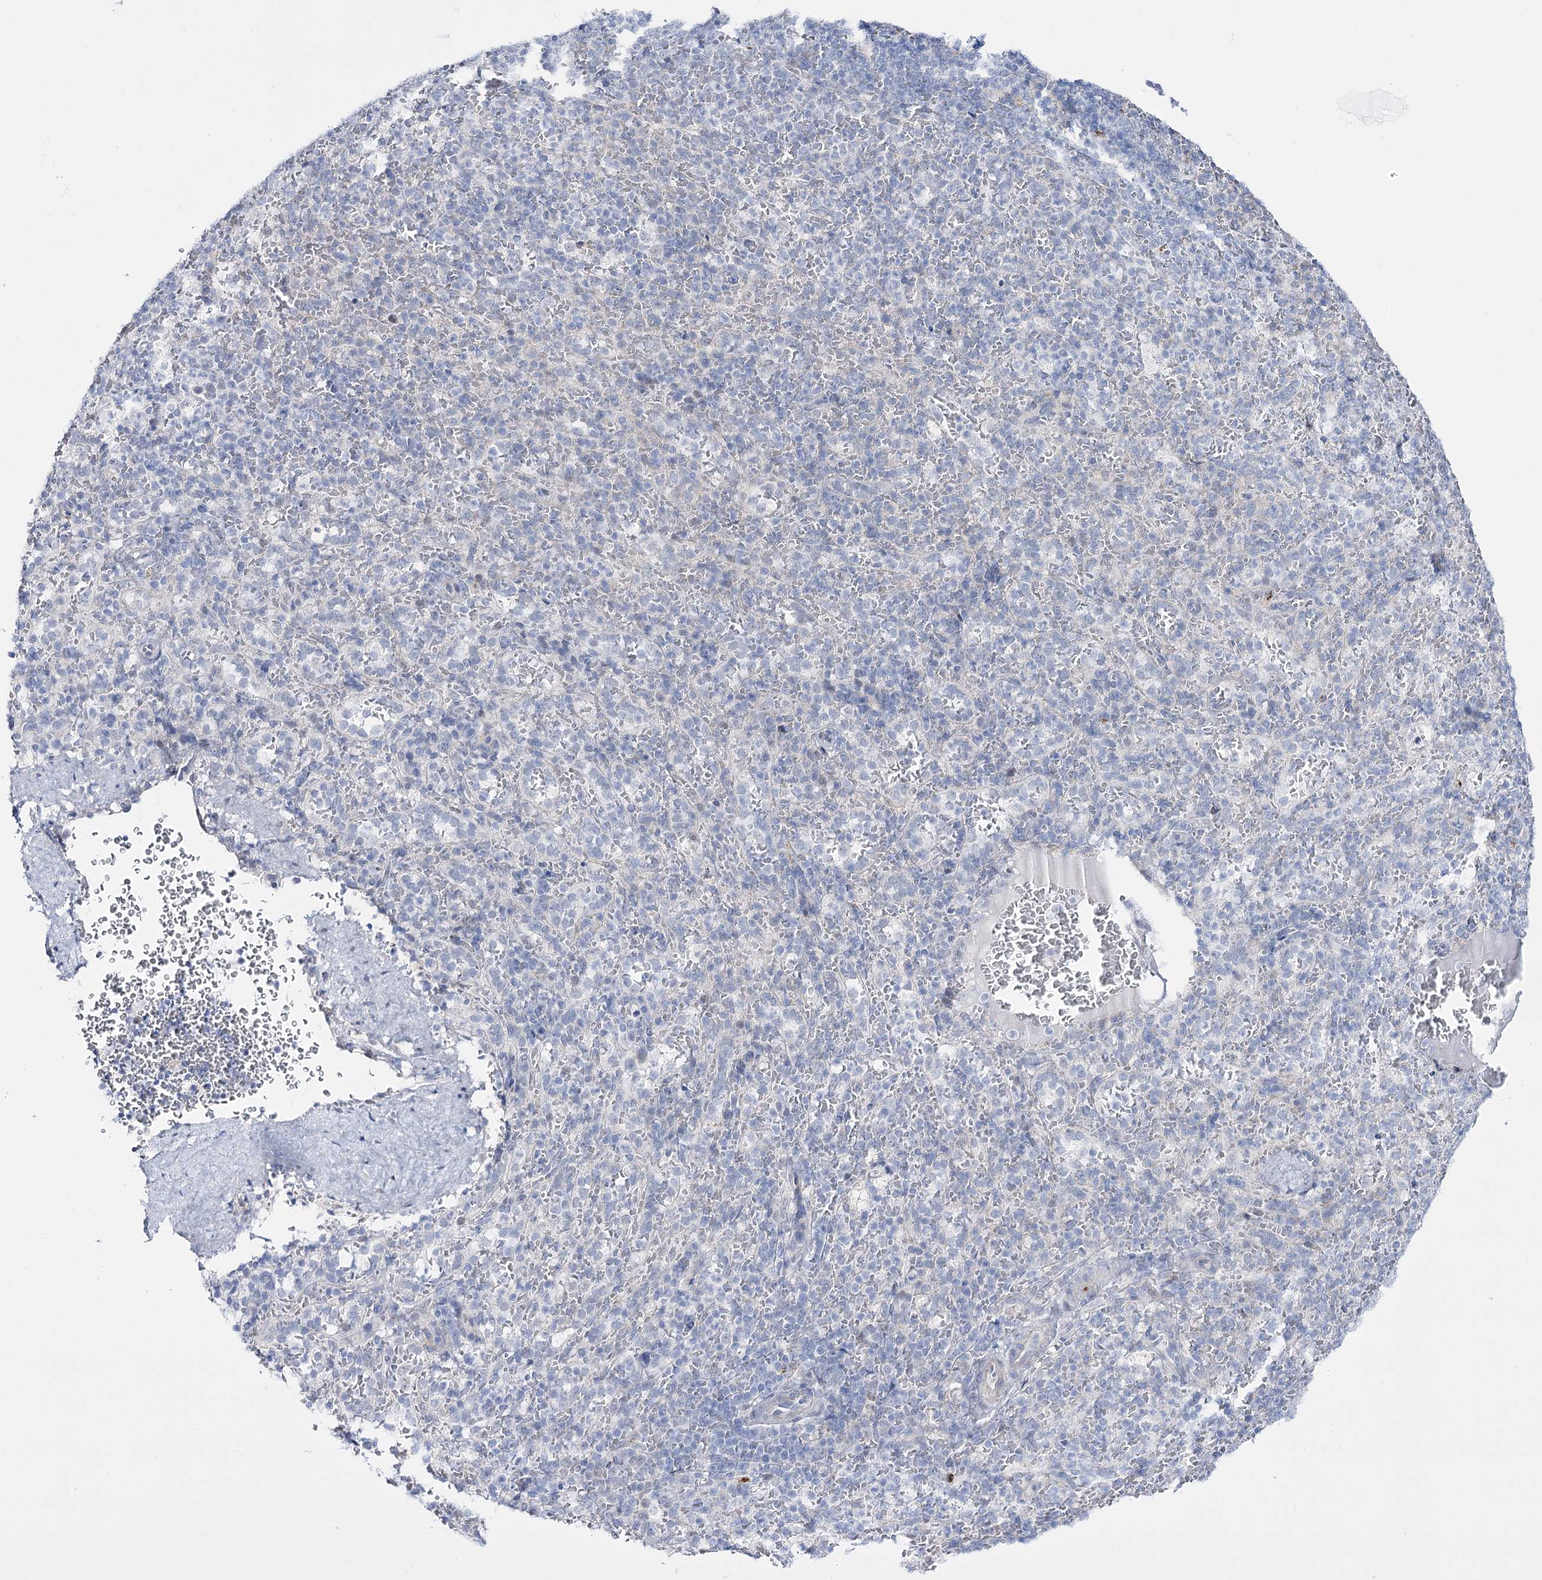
{"staining": {"intensity": "negative", "quantity": "none", "location": "none"}, "tissue": "spleen", "cell_type": "Cells in red pulp", "image_type": "normal", "snomed": [{"axis": "morphology", "description": "Normal tissue, NOS"}, {"axis": "topography", "description": "Spleen"}], "caption": "IHC micrograph of unremarkable human spleen stained for a protein (brown), which reveals no positivity in cells in red pulp.", "gene": "RBM15B", "patient": {"sex": "female", "age": 21}}